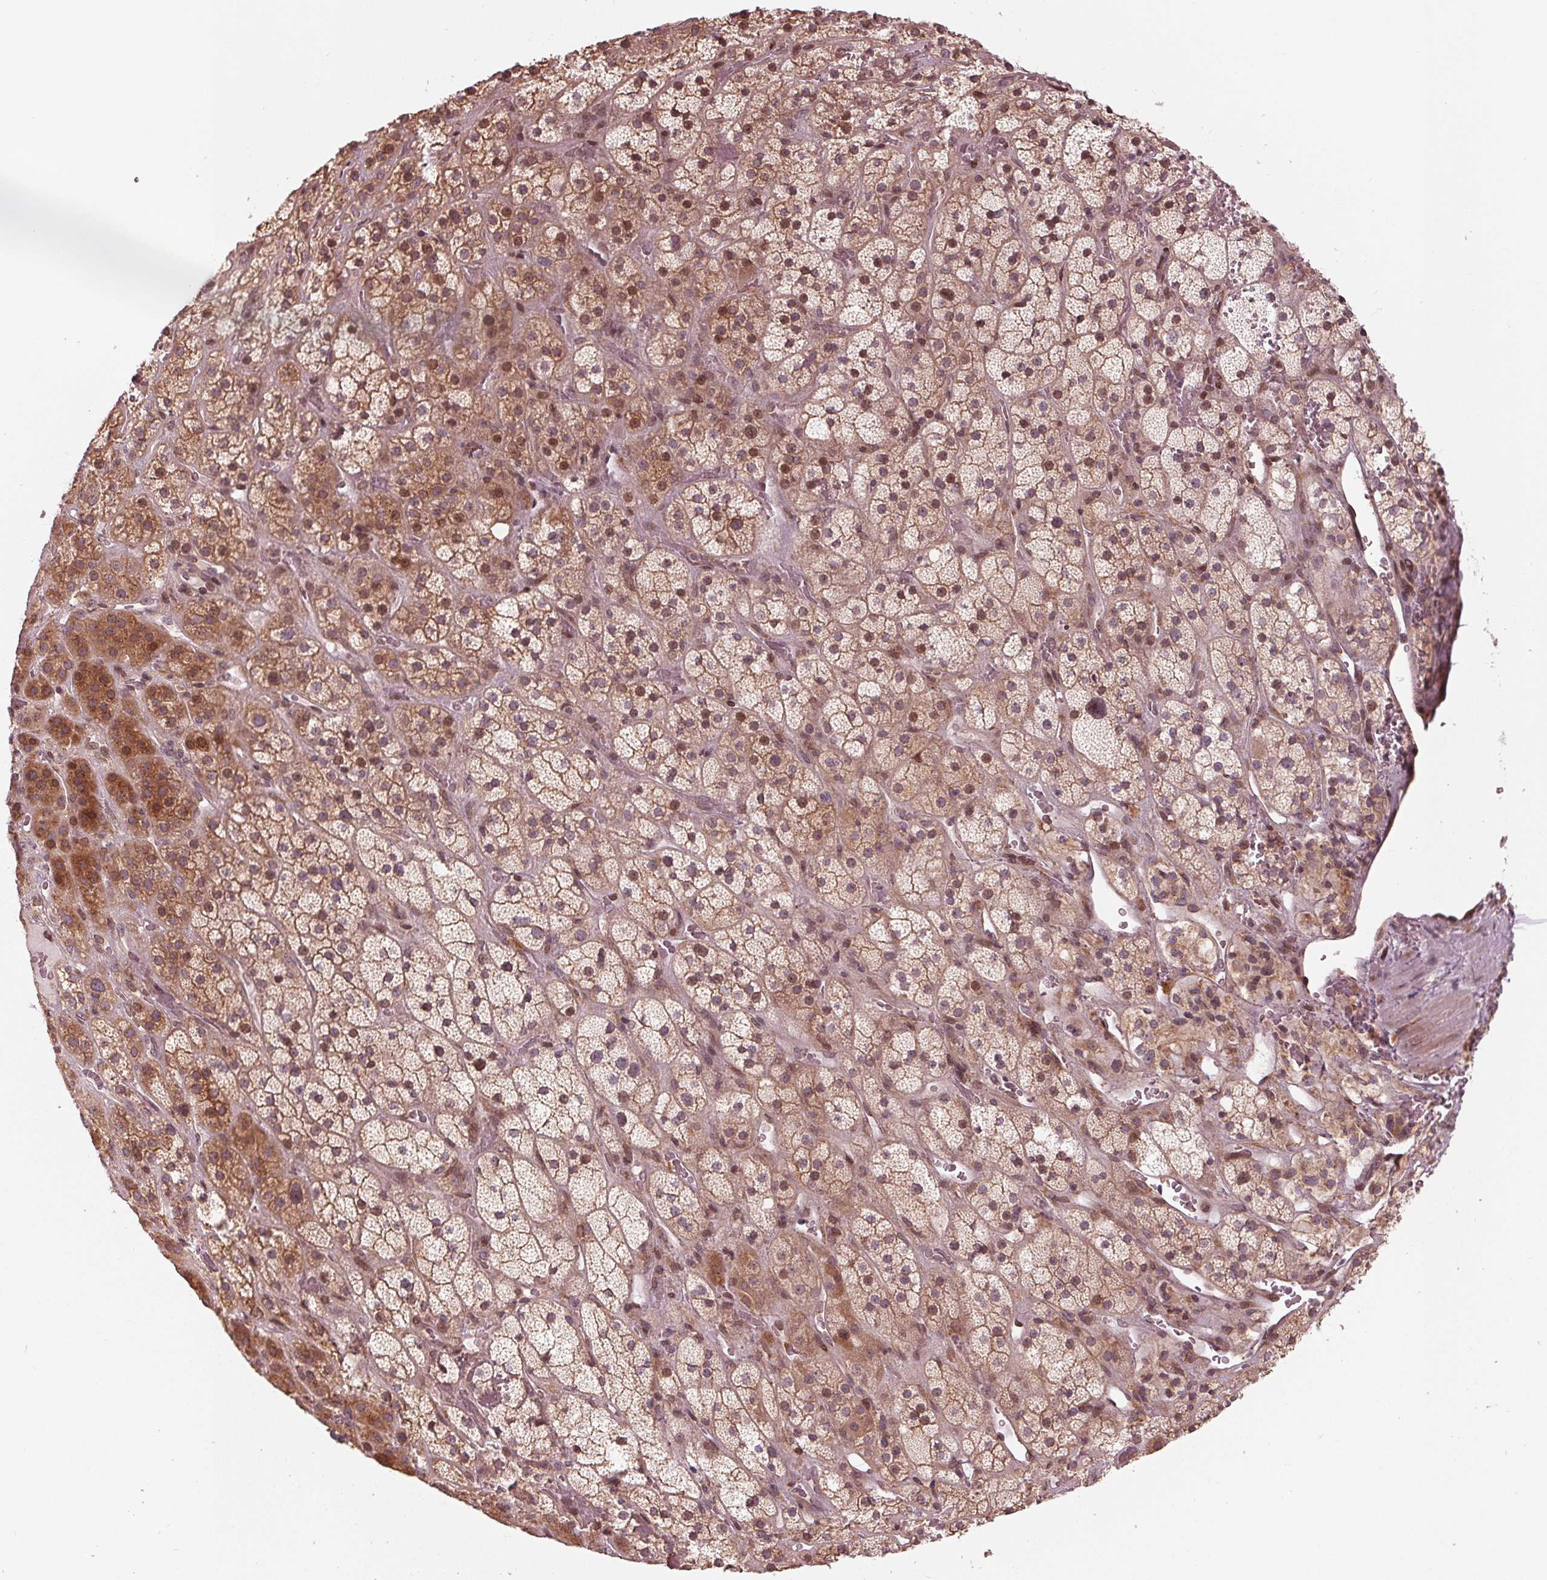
{"staining": {"intensity": "moderate", "quantity": ">75%", "location": "cytoplasmic/membranous,nuclear"}, "tissue": "adrenal gland", "cell_type": "Glandular cells", "image_type": "normal", "snomed": [{"axis": "morphology", "description": "Normal tissue, NOS"}, {"axis": "topography", "description": "Adrenal gland"}], "caption": "Human adrenal gland stained with a brown dye reveals moderate cytoplasmic/membranous,nuclear positive positivity in about >75% of glandular cells.", "gene": "CMIP", "patient": {"sex": "male", "age": 57}}